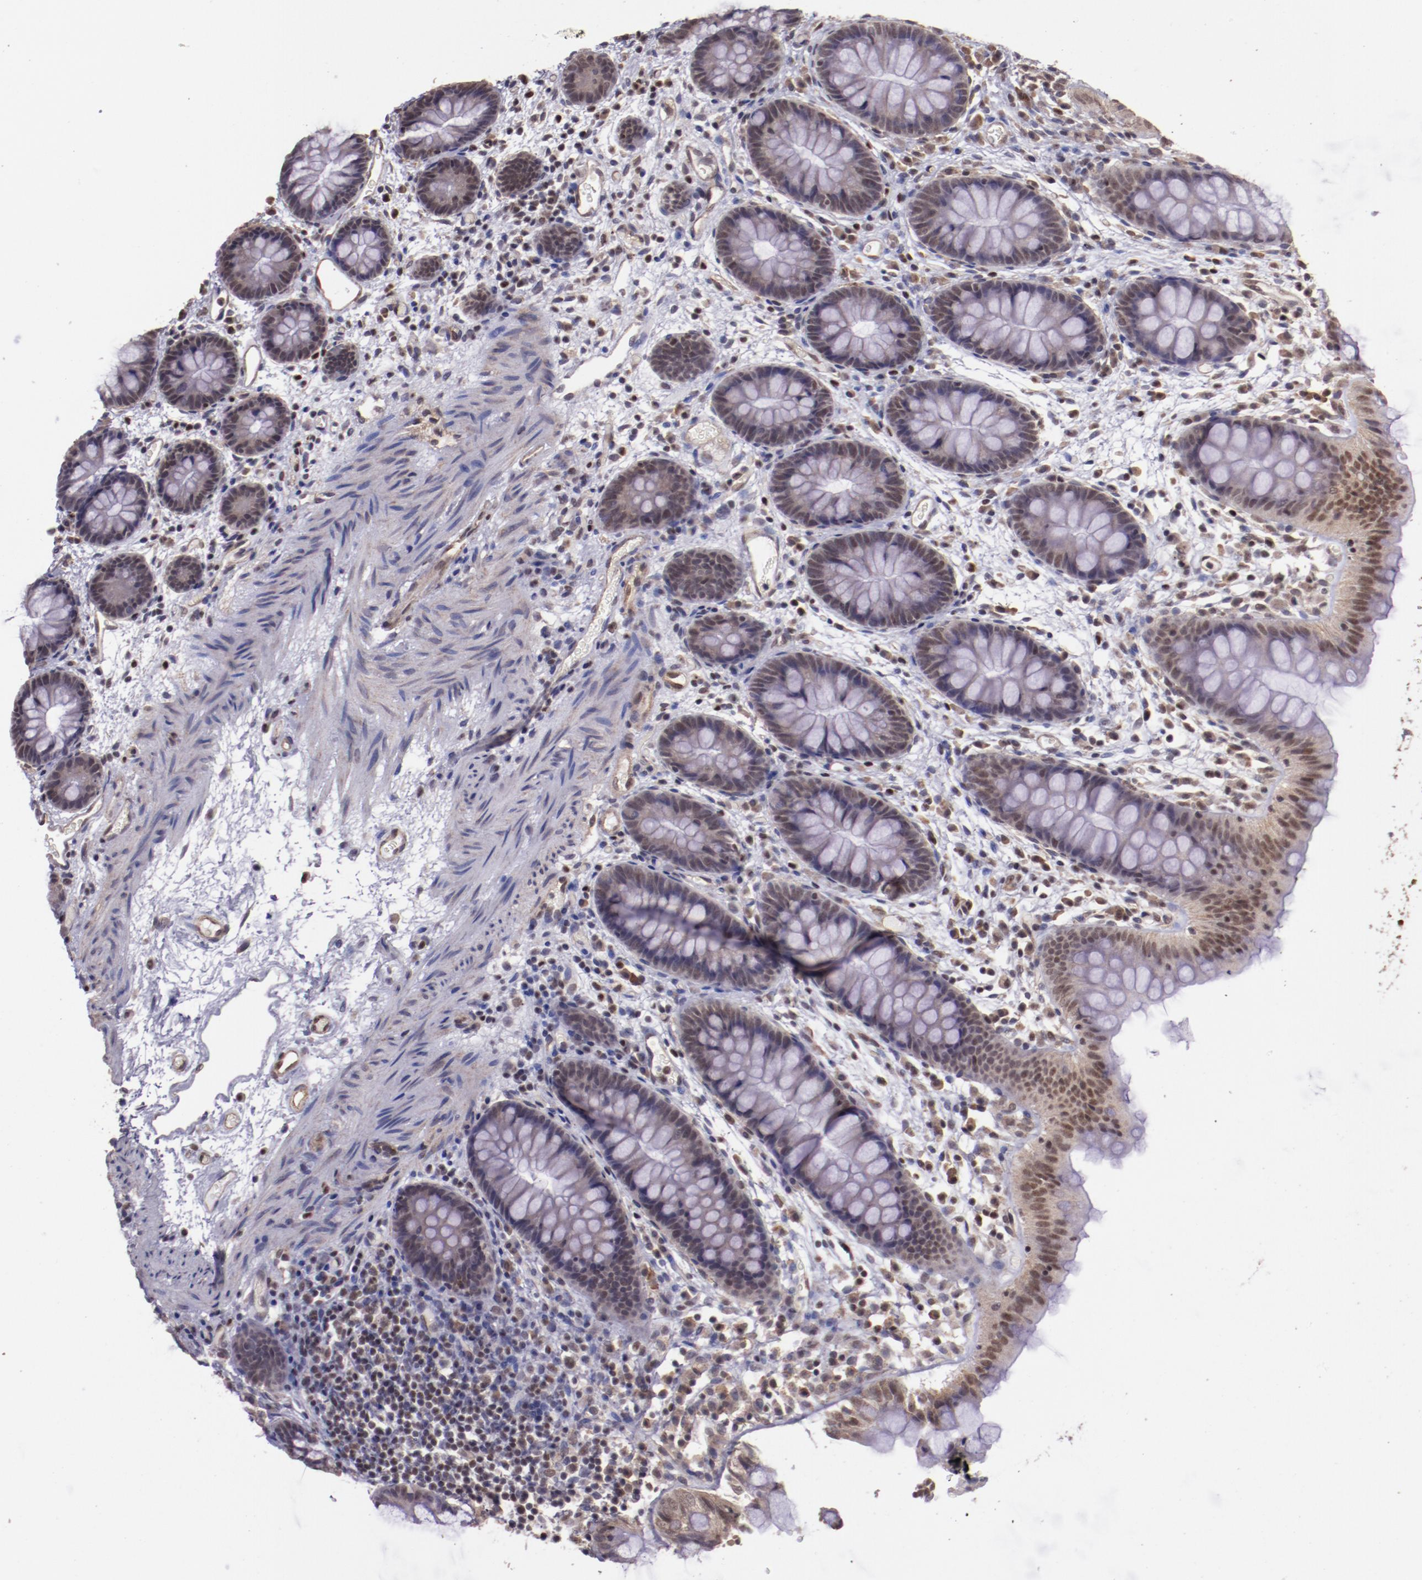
{"staining": {"intensity": "moderate", "quantity": ">75%", "location": "cytoplasmic/membranous,nuclear"}, "tissue": "colon", "cell_type": "Endothelial cells", "image_type": "normal", "snomed": [{"axis": "morphology", "description": "Normal tissue, NOS"}, {"axis": "topography", "description": "Smooth muscle"}, {"axis": "topography", "description": "Colon"}], "caption": "Normal colon demonstrates moderate cytoplasmic/membranous,nuclear expression in about >75% of endothelial cells (DAB (3,3'-diaminobenzidine) IHC with brightfield microscopy, high magnification)..", "gene": "ELF1", "patient": {"sex": "male", "age": 67}}